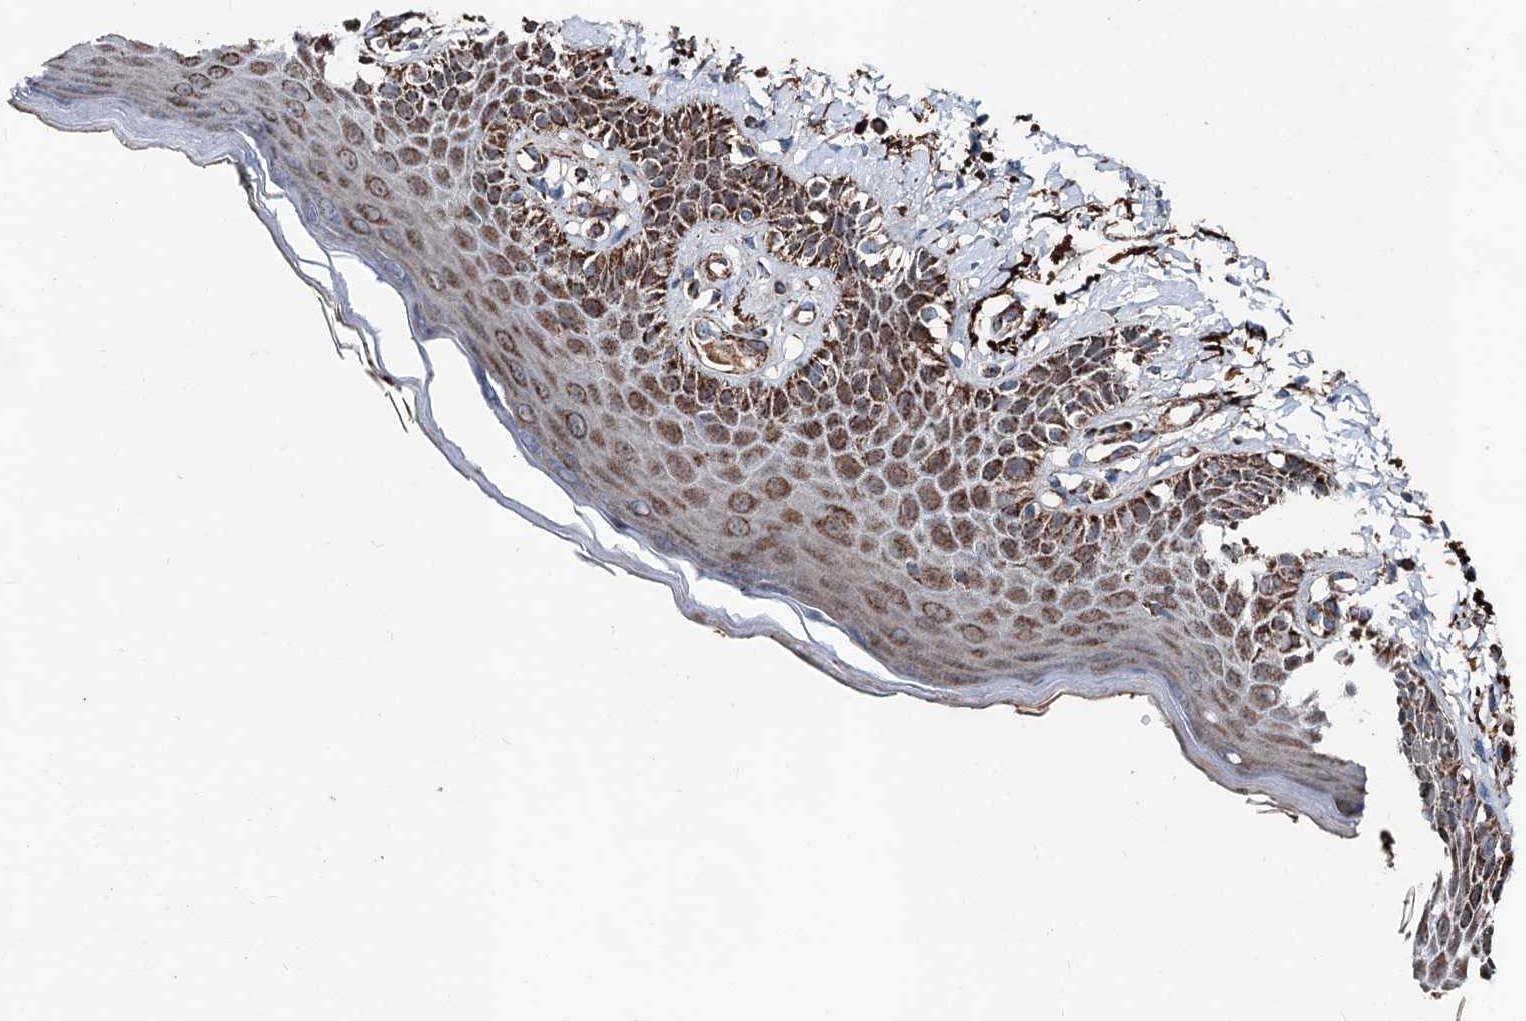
{"staining": {"intensity": "strong", "quantity": ">75%", "location": "cytoplasmic/membranous"}, "tissue": "skin", "cell_type": "Epidermal cells", "image_type": "normal", "snomed": [{"axis": "morphology", "description": "Normal tissue, NOS"}, {"axis": "topography", "description": "Anal"}], "caption": "Unremarkable skin demonstrates strong cytoplasmic/membranous expression in approximately >75% of epidermal cells, visualized by immunohistochemistry. The protein of interest is stained brown, and the nuclei are stained in blue (DAB IHC with brightfield microscopy, high magnification).", "gene": "DDIAS", "patient": {"sex": "female", "age": 78}}